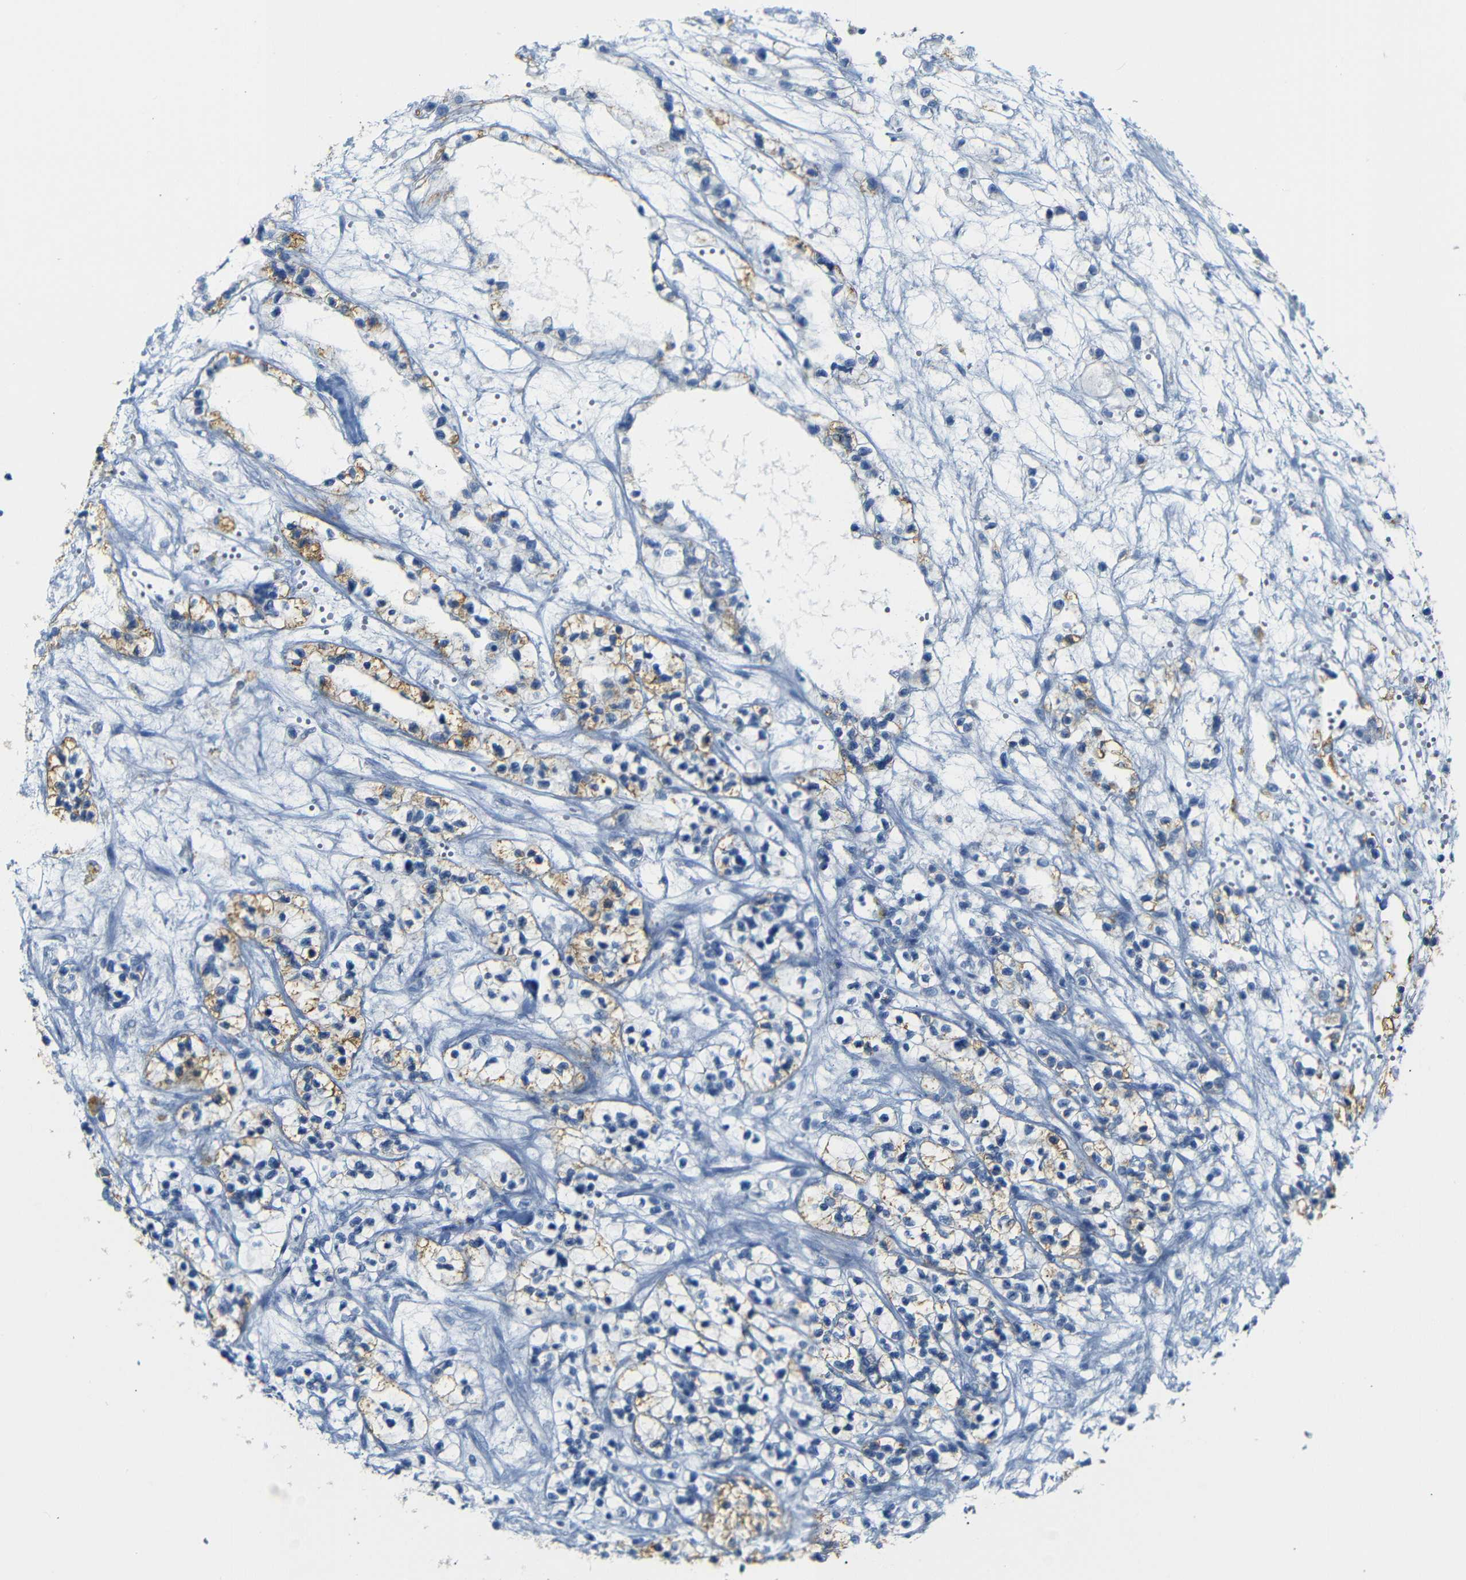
{"staining": {"intensity": "moderate", "quantity": "25%-75%", "location": "cytoplasmic/membranous"}, "tissue": "renal cancer", "cell_type": "Tumor cells", "image_type": "cancer", "snomed": [{"axis": "morphology", "description": "Adenocarcinoma, NOS"}, {"axis": "topography", "description": "Kidney"}], "caption": "Renal adenocarcinoma tissue displays moderate cytoplasmic/membranous positivity in approximately 25%-75% of tumor cells, visualized by immunohistochemistry. Ihc stains the protein in brown and the nuclei are stained blue.", "gene": "FCRL1", "patient": {"sex": "female", "age": 57}}